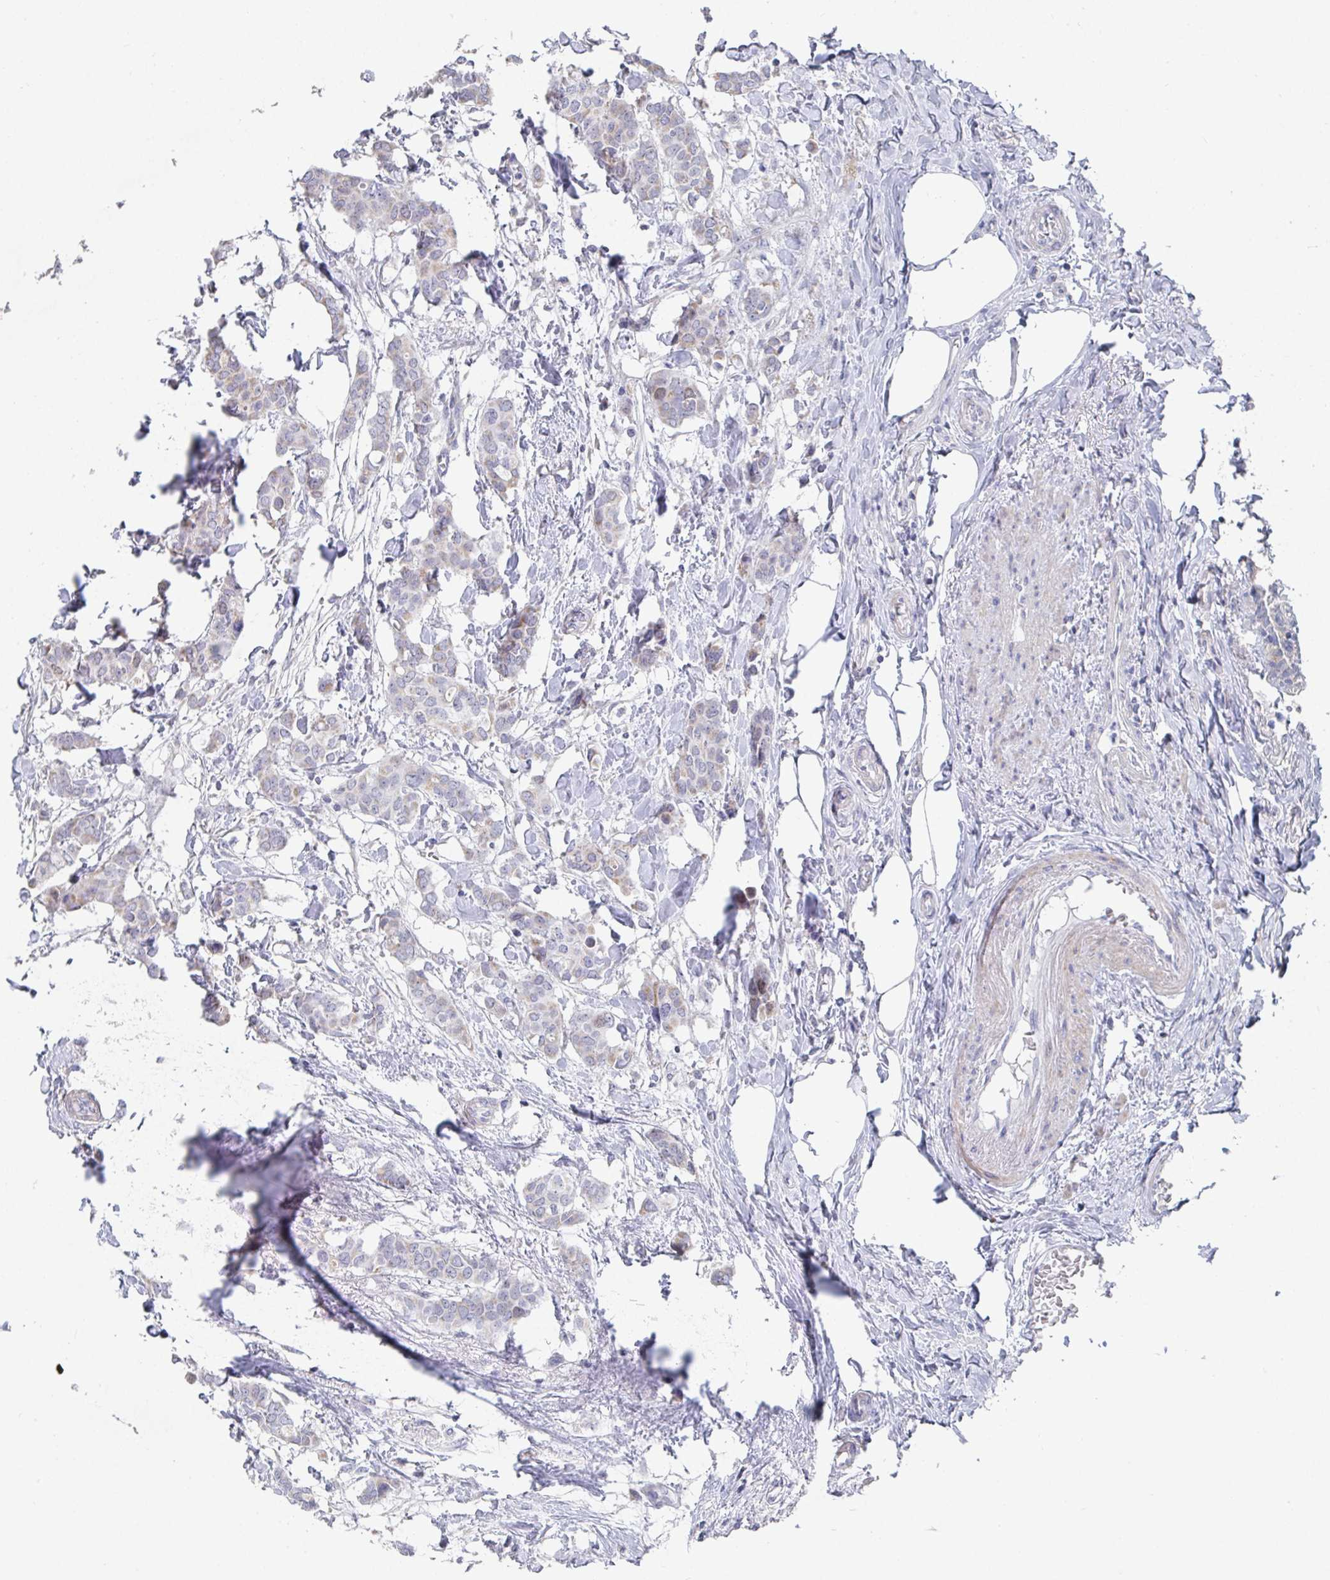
{"staining": {"intensity": "negative", "quantity": "none", "location": "none"}, "tissue": "breast cancer", "cell_type": "Tumor cells", "image_type": "cancer", "snomed": [{"axis": "morphology", "description": "Duct carcinoma"}, {"axis": "topography", "description": "Breast"}], "caption": "An immunohistochemistry (IHC) photomicrograph of breast cancer (infiltrating ductal carcinoma) is shown. There is no staining in tumor cells of breast cancer (infiltrating ductal carcinoma).", "gene": "ATP5F1C", "patient": {"sex": "female", "age": 62}}